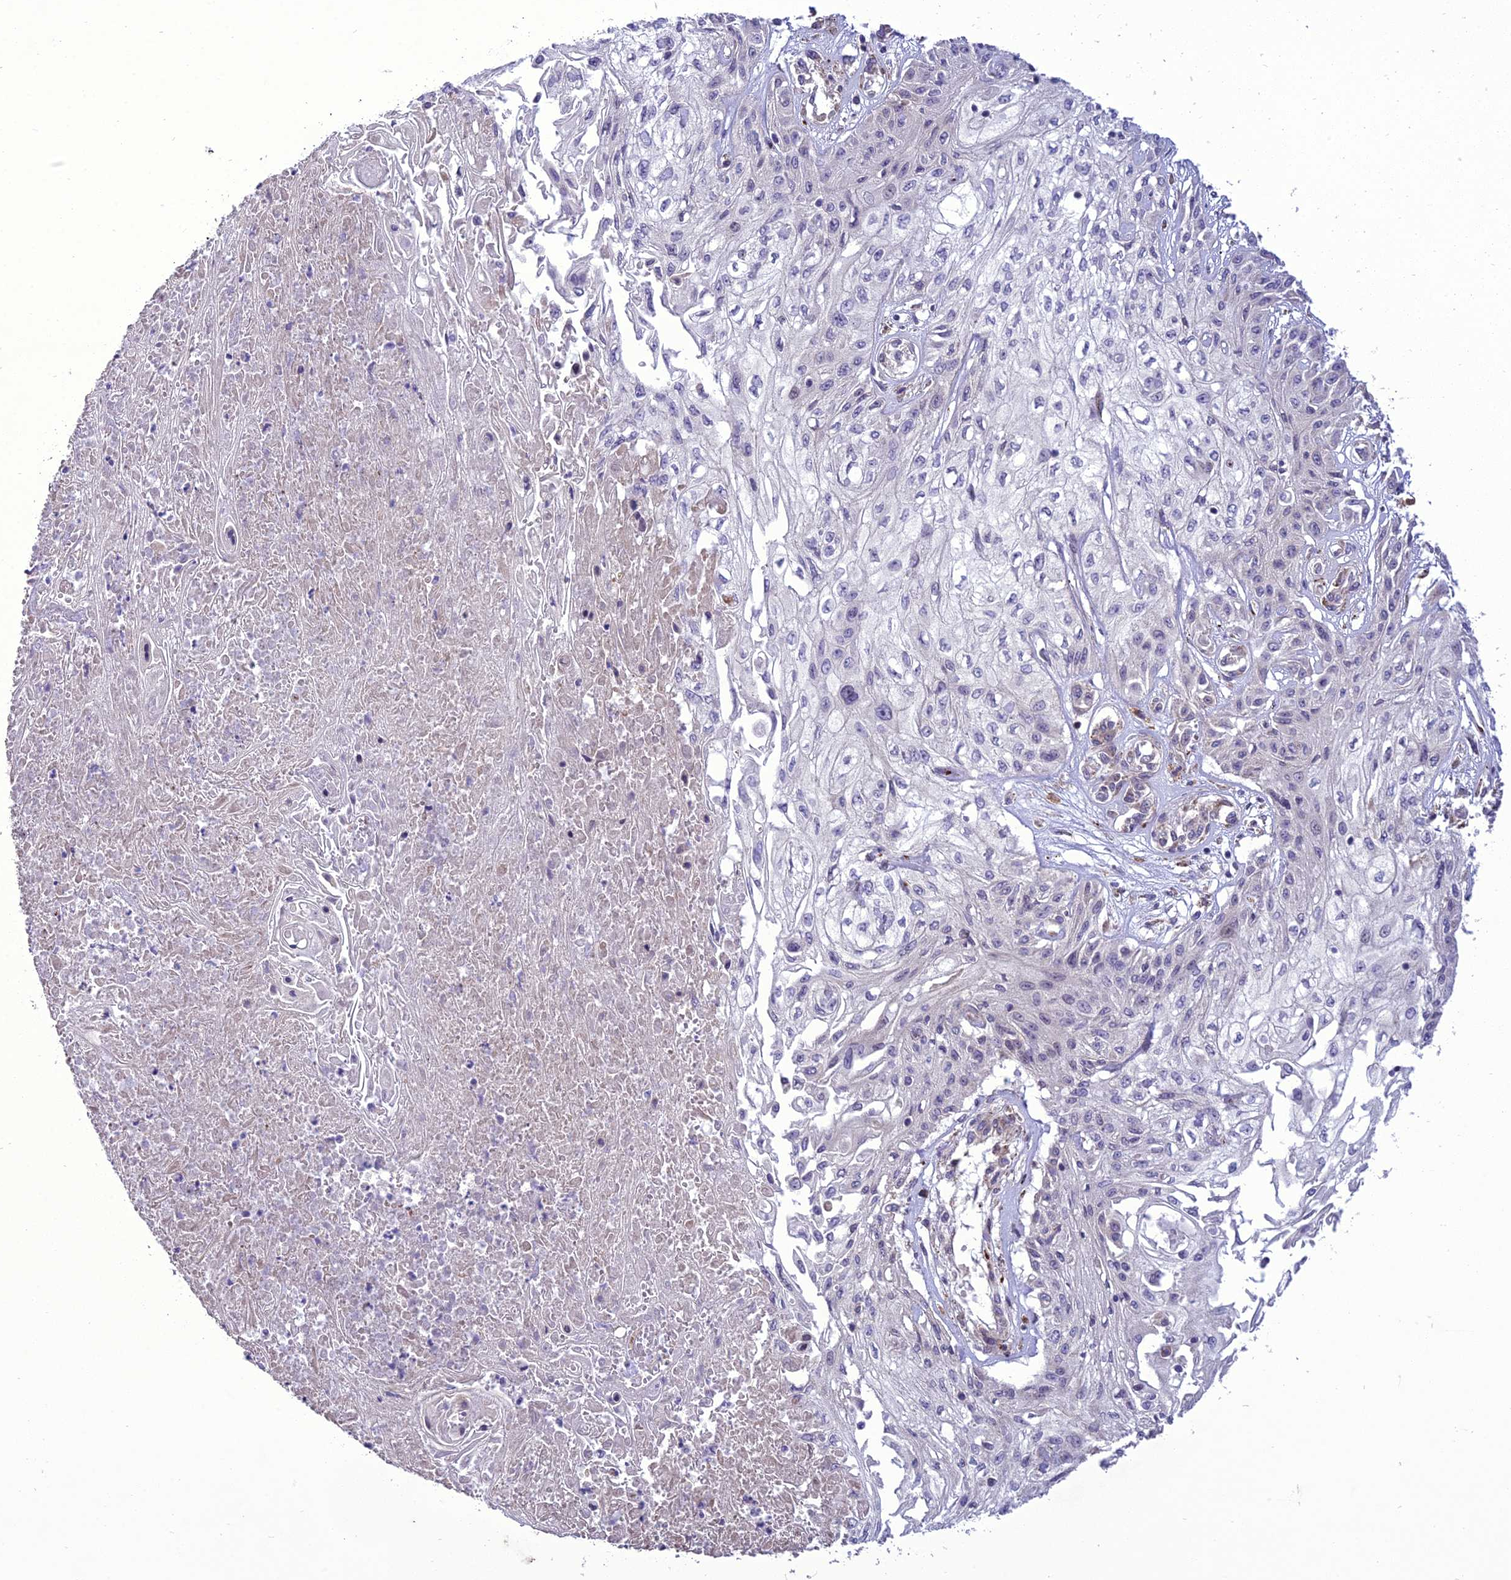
{"staining": {"intensity": "negative", "quantity": "none", "location": "none"}, "tissue": "skin cancer", "cell_type": "Tumor cells", "image_type": "cancer", "snomed": [{"axis": "morphology", "description": "Squamous cell carcinoma, NOS"}, {"axis": "morphology", "description": "Squamous cell carcinoma, metastatic, NOS"}, {"axis": "topography", "description": "Skin"}, {"axis": "topography", "description": "Lymph node"}], "caption": "The histopathology image displays no significant expression in tumor cells of skin squamous cell carcinoma.", "gene": "NEURL2", "patient": {"sex": "male", "age": 75}}